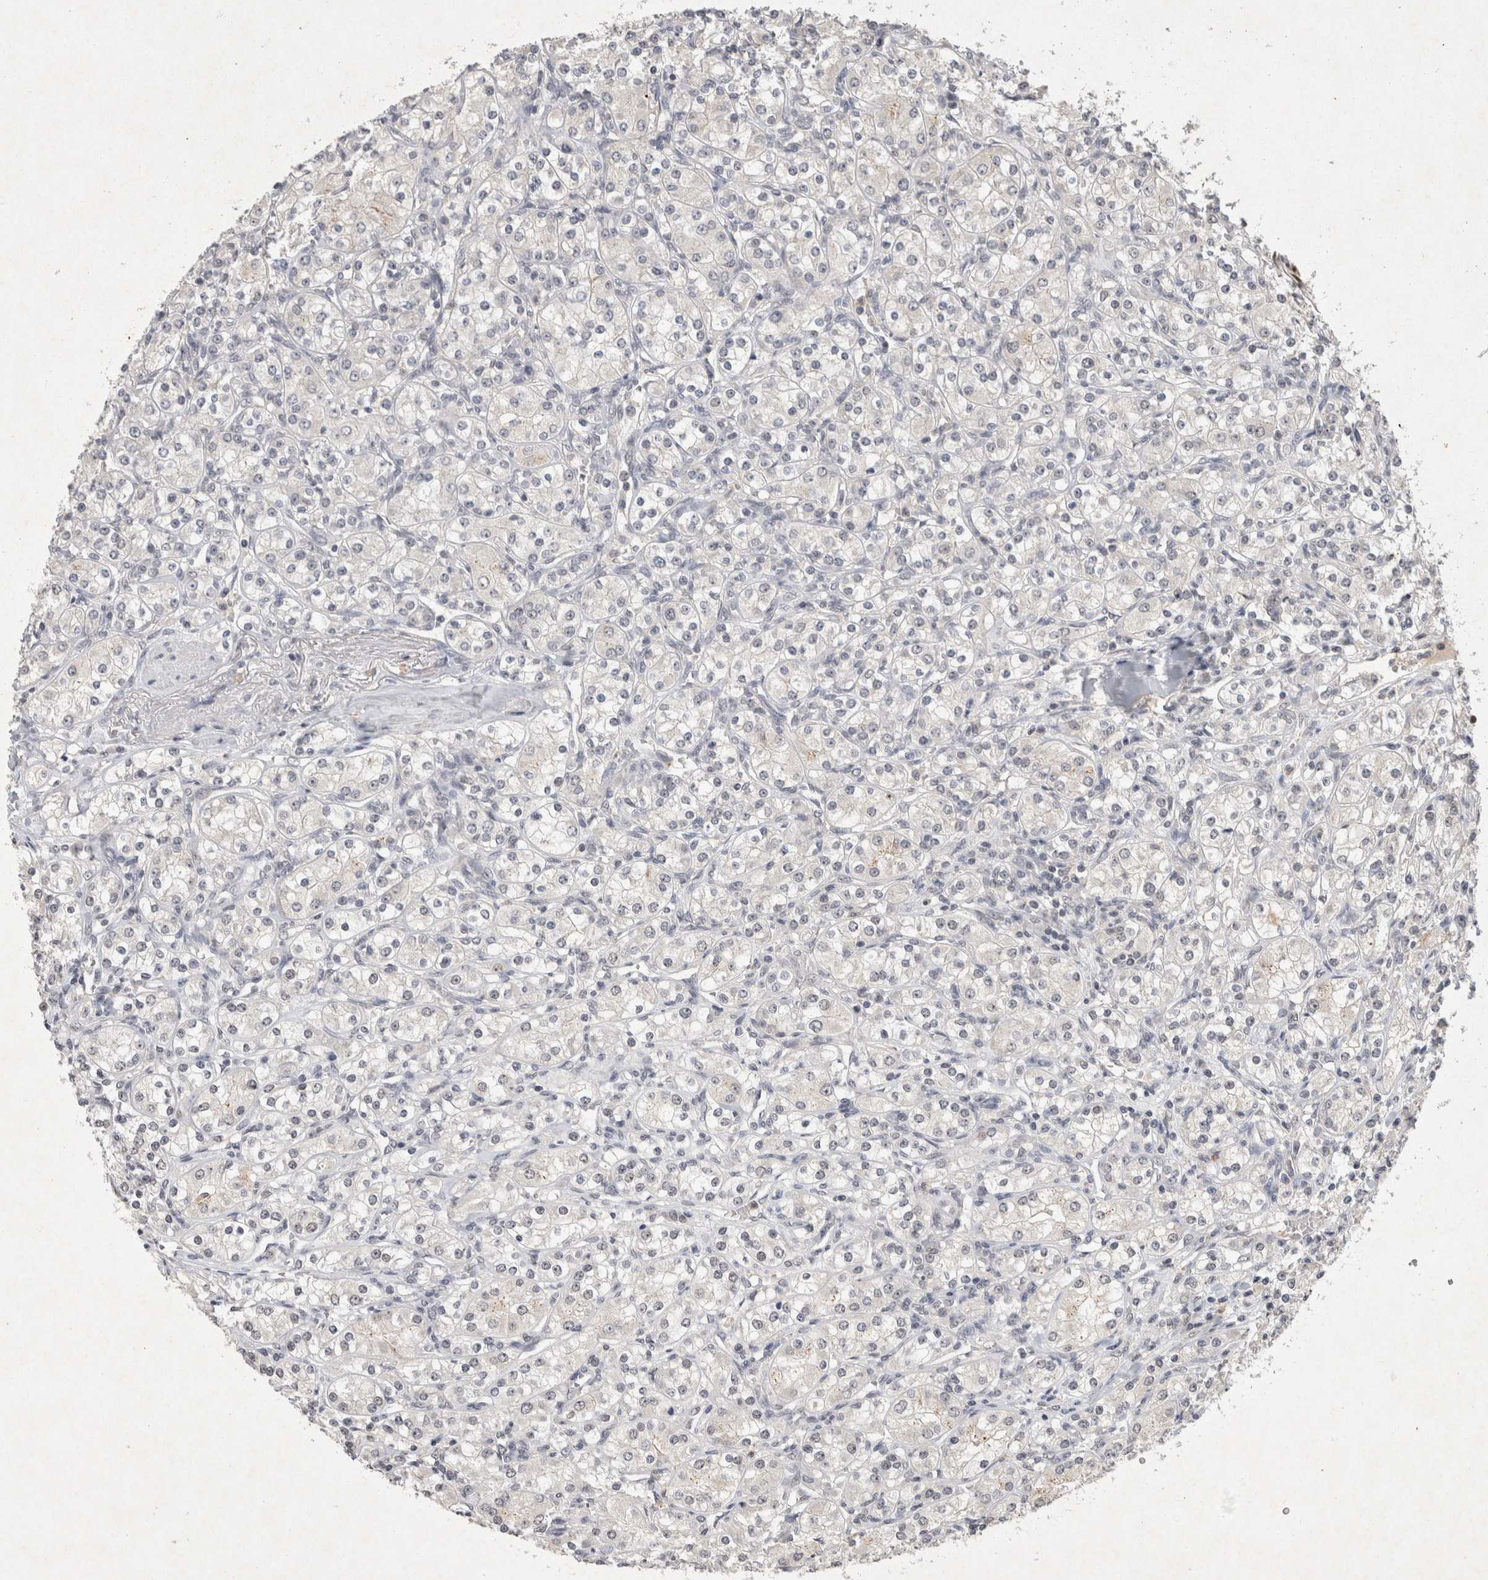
{"staining": {"intensity": "negative", "quantity": "none", "location": "none"}, "tissue": "renal cancer", "cell_type": "Tumor cells", "image_type": "cancer", "snomed": [{"axis": "morphology", "description": "Adenocarcinoma, NOS"}, {"axis": "topography", "description": "Kidney"}], "caption": "A histopathology image of renal adenocarcinoma stained for a protein exhibits no brown staining in tumor cells. The staining was performed using DAB (3,3'-diaminobenzidine) to visualize the protein expression in brown, while the nuclei were stained in blue with hematoxylin (Magnification: 20x).", "gene": "XRCC5", "patient": {"sex": "male", "age": 77}}